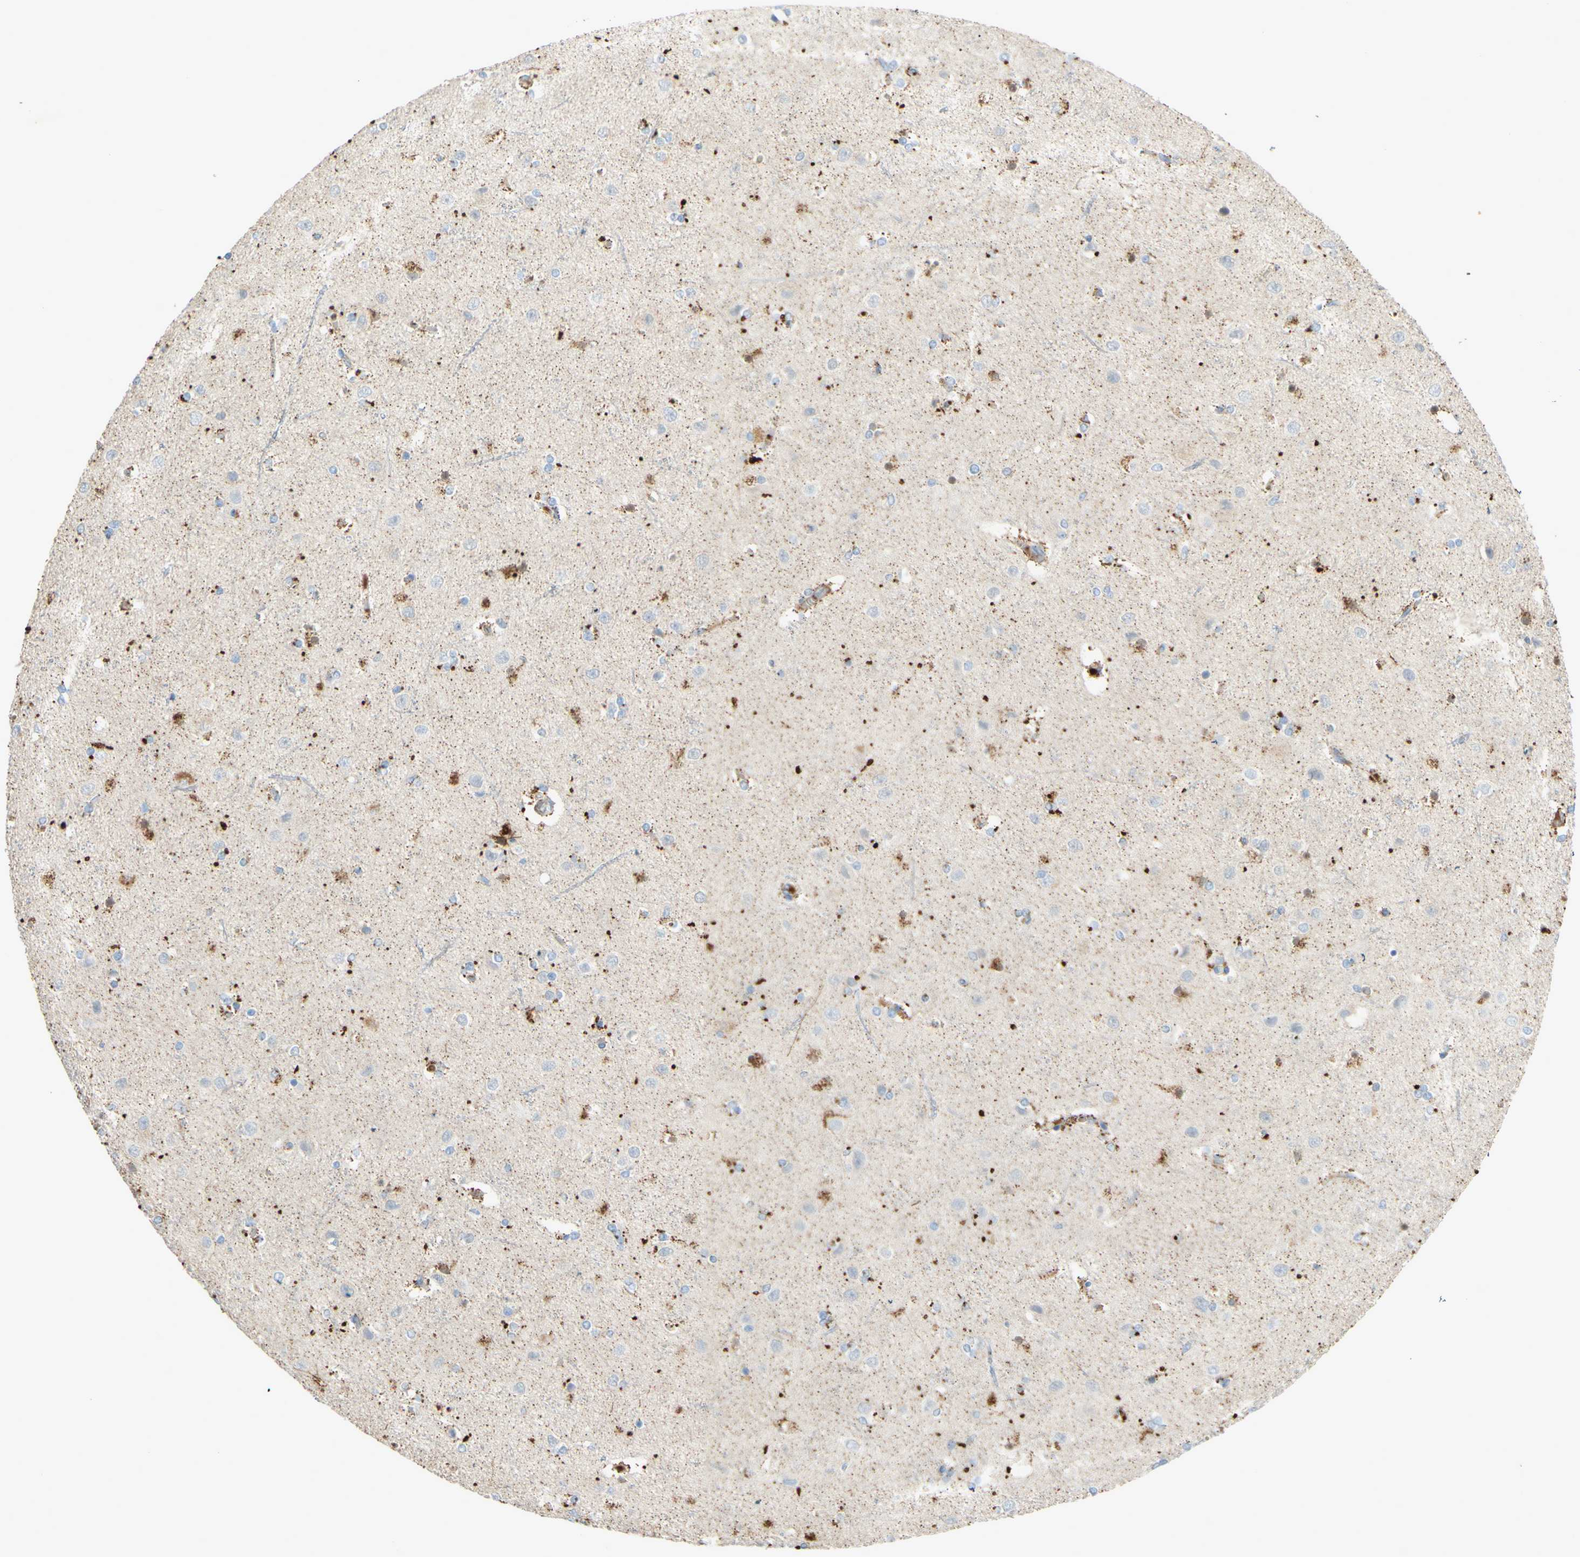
{"staining": {"intensity": "negative", "quantity": "none", "location": "none"}, "tissue": "cerebral cortex", "cell_type": "Endothelial cells", "image_type": "normal", "snomed": [{"axis": "morphology", "description": "Normal tissue, NOS"}, {"axis": "topography", "description": "Cerebral cortex"}], "caption": "Immunohistochemistry micrograph of normal human cerebral cortex stained for a protein (brown), which displays no staining in endothelial cells.", "gene": "GAN", "patient": {"sex": "female", "age": 54}}